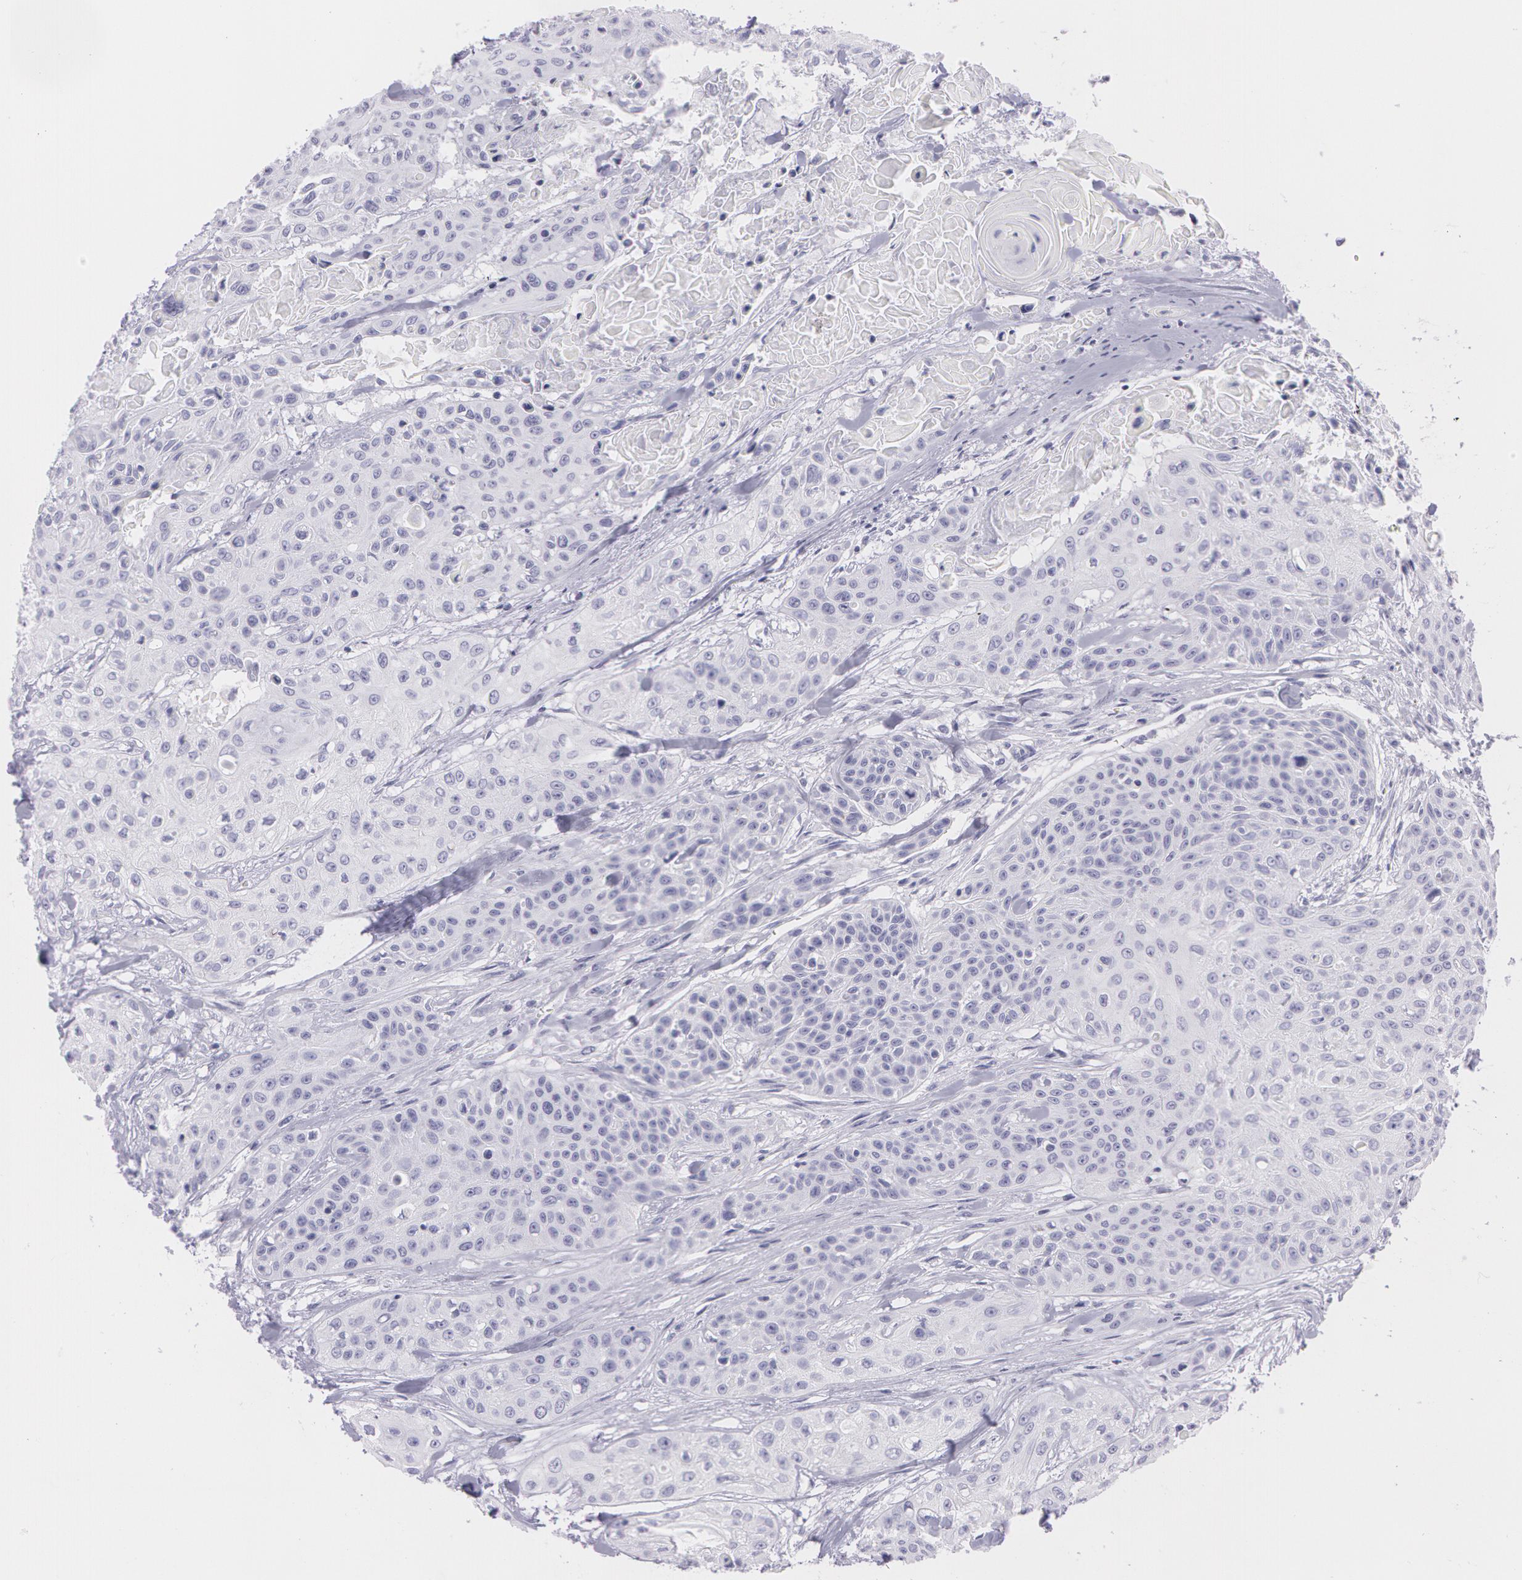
{"staining": {"intensity": "negative", "quantity": "none", "location": "none"}, "tissue": "head and neck cancer", "cell_type": "Tumor cells", "image_type": "cancer", "snomed": [{"axis": "morphology", "description": "Squamous cell carcinoma, NOS"}, {"axis": "morphology", "description": "Squamous cell carcinoma, metastatic, NOS"}, {"axis": "topography", "description": "Lymph node"}, {"axis": "topography", "description": "Salivary gland"}, {"axis": "topography", "description": "Head-Neck"}], "caption": "A high-resolution image shows immunohistochemistry staining of head and neck cancer, which shows no significant expression in tumor cells.", "gene": "SNCG", "patient": {"sex": "female", "age": 74}}